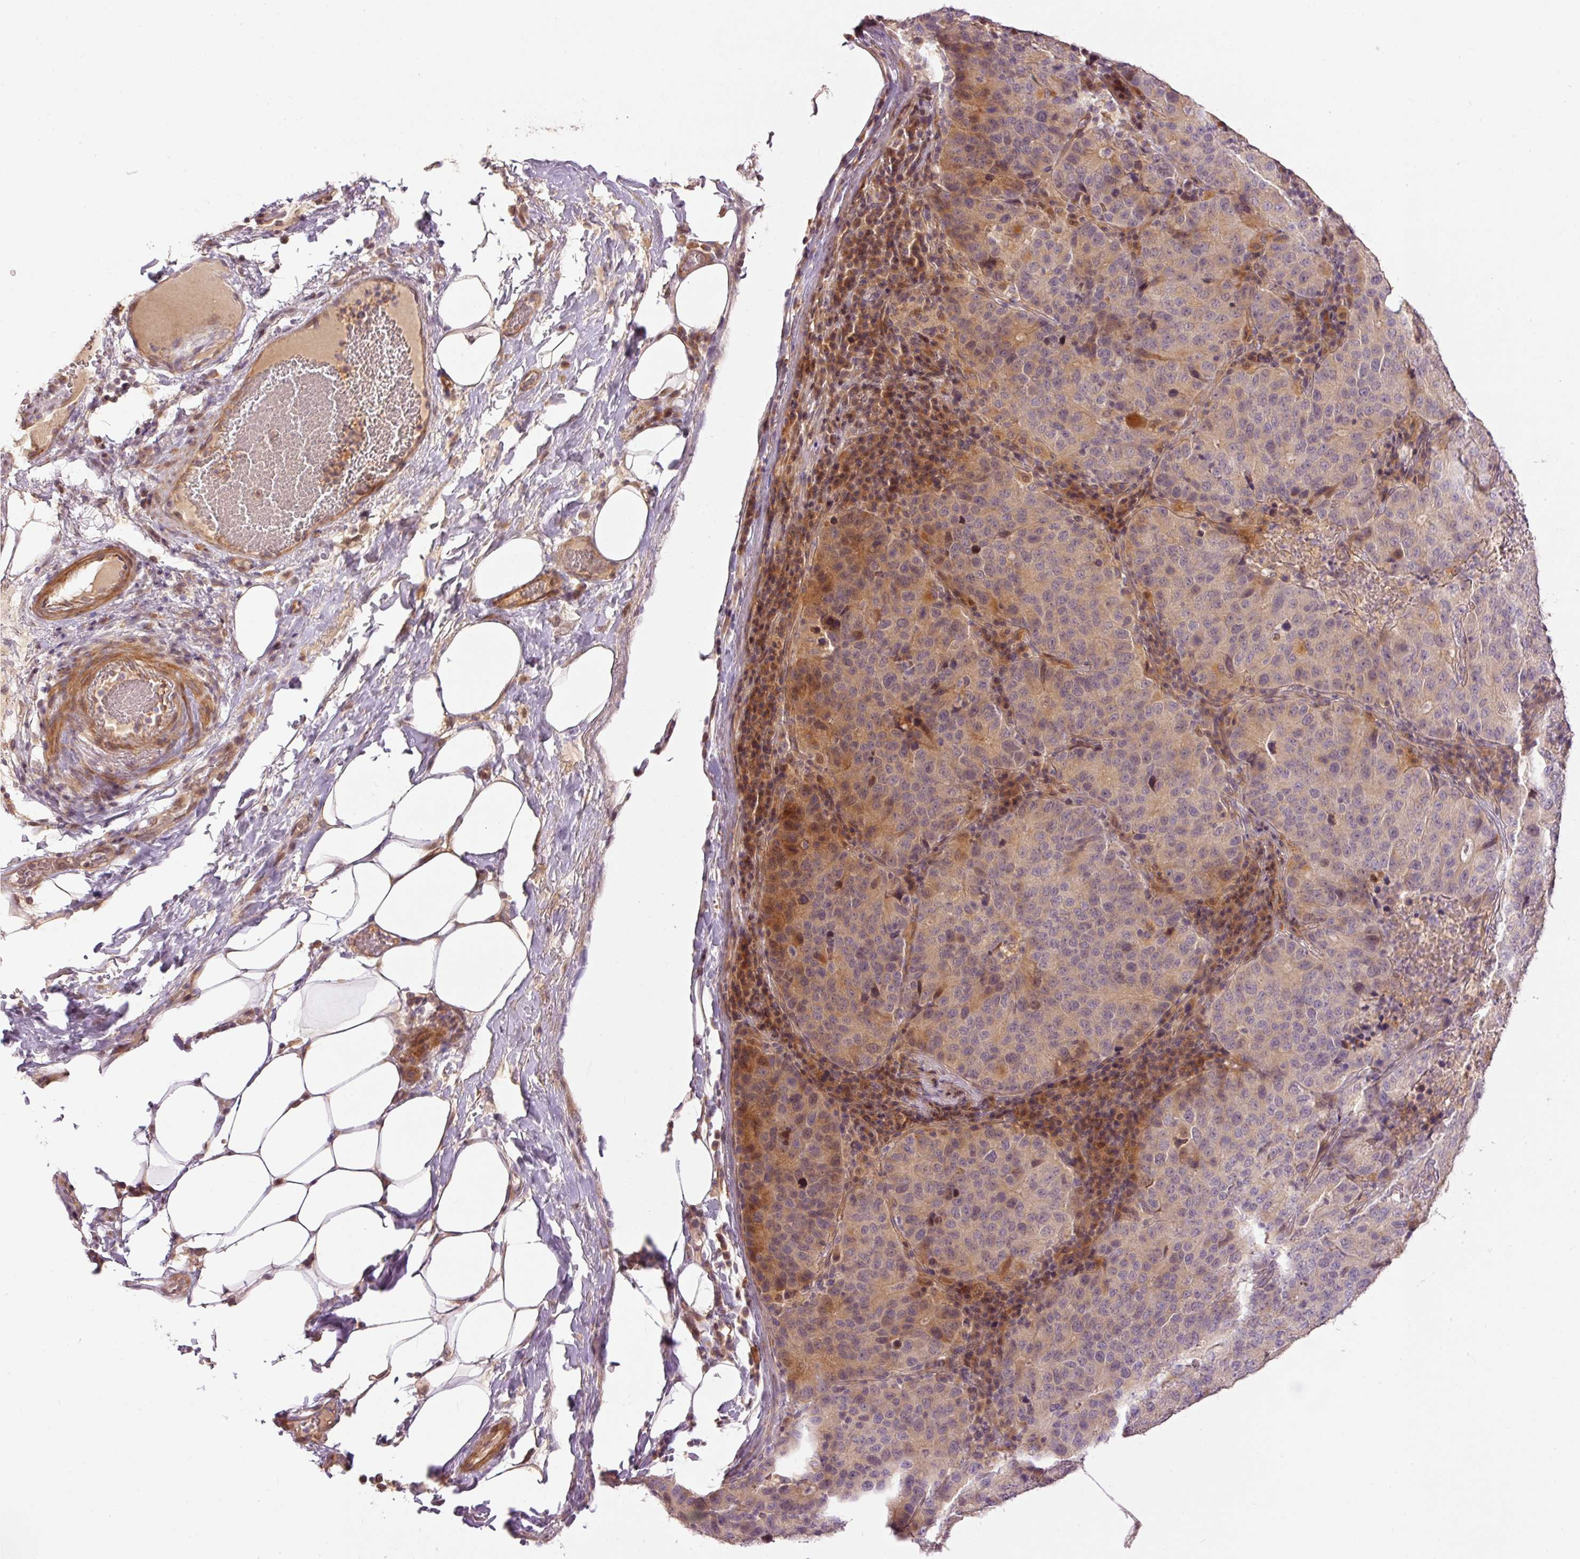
{"staining": {"intensity": "moderate", "quantity": "<25%", "location": "cytoplasmic/membranous,nuclear"}, "tissue": "stomach cancer", "cell_type": "Tumor cells", "image_type": "cancer", "snomed": [{"axis": "morphology", "description": "Adenocarcinoma, NOS"}, {"axis": "topography", "description": "Stomach"}], "caption": "Human stomach cancer stained with a brown dye exhibits moderate cytoplasmic/membranous and nuclear positive positivity in approximately <25% of tumor cells.", "gene": "SLC29A3", "patient": {"sex": "male", "age": 71}}